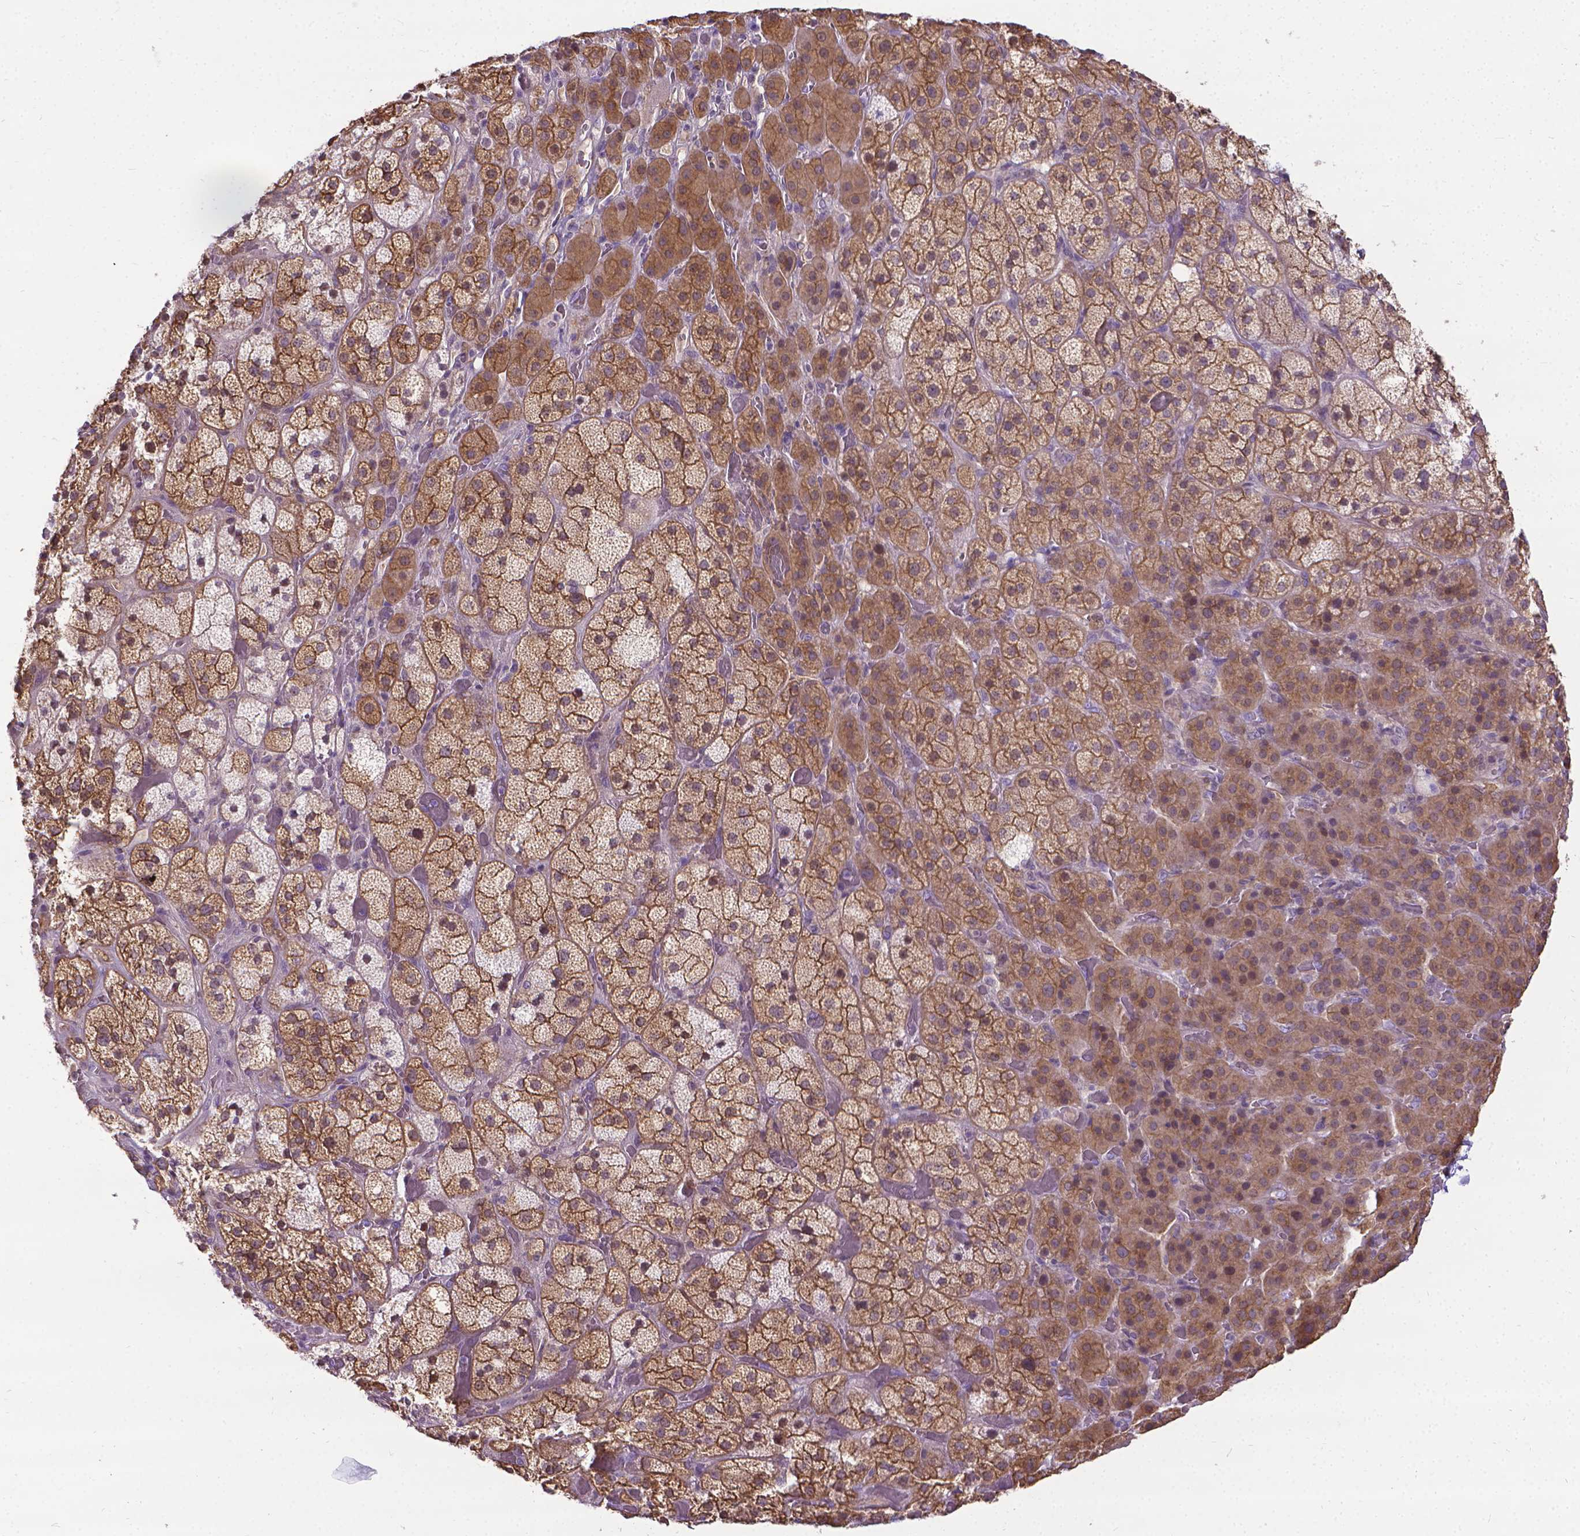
{"staining": {"intensity": "moderate", "quantity": ">75%", "location": "cytoplasmic/membranous"}, "tissue": "adrenal gland", "cell_type": "Glandular cells", "image_type": "normal", "snomed": [{"axis": "morphology", "description": "Normal tissue, NOS"}, {"axis": "topography", "description": "Adrenal gland"}], "caption": "Brown immunohistochemical staining in unremarkable adrenal gland displays moderate cytoplasmic/membranous staining in approximately >75% of glandular cells. The protein is stained brown, and the nuclei are stained in blue (DAB IHC with brightfield microscopy, high magnification).", "gene": "CFAP299", "patient": {"sex": "male", "age": 57}}